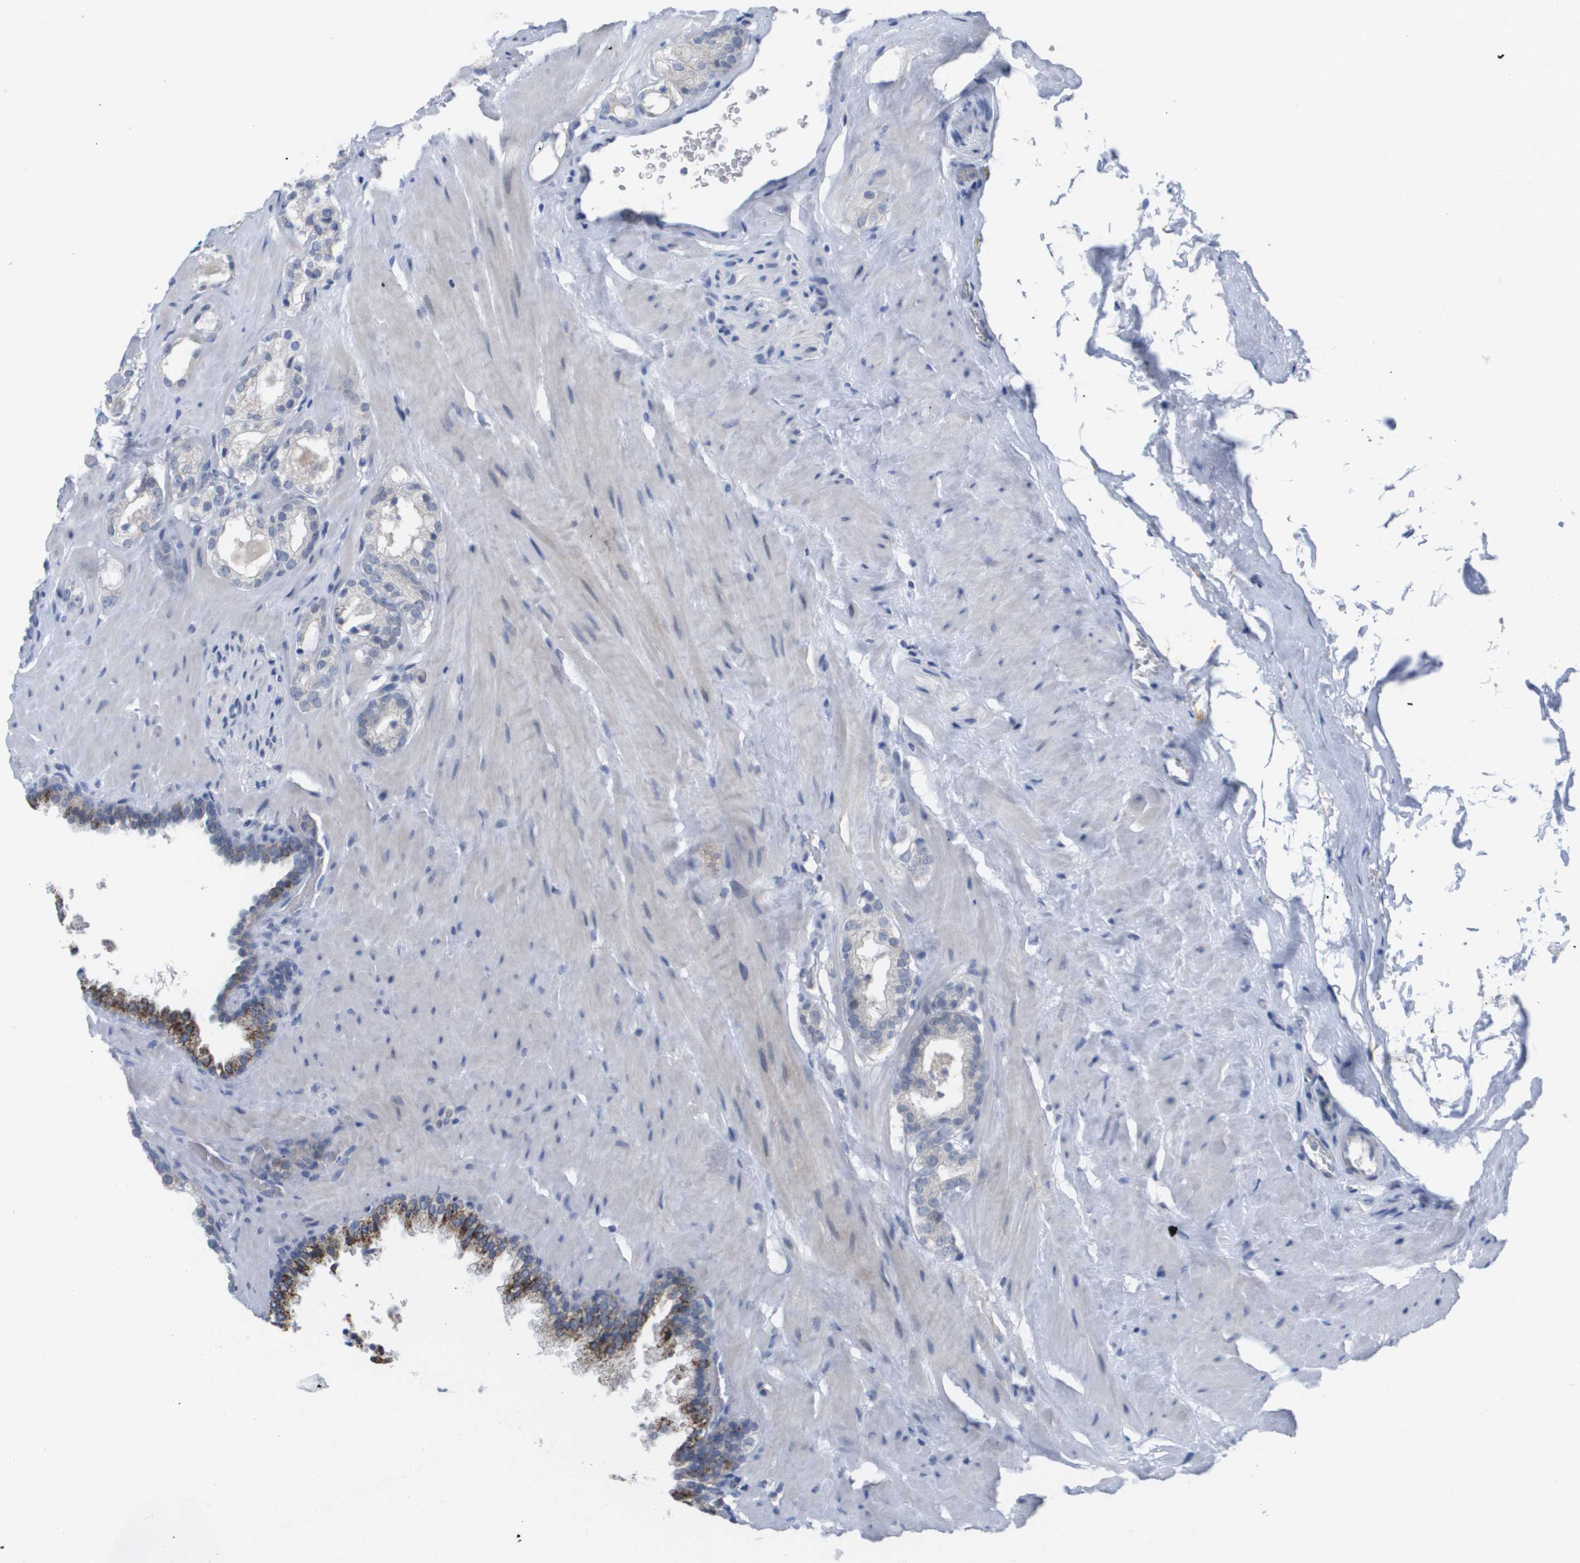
{"staining": {"intensity": "negative", "quantity": "none", "location": "none"}, "tissue": "prostate cancer", "cell_type": "Tumor cells", "image_type": "cancer", "snomed": [{"axis": "morphology", "description": "Adenocarcinoma, High grade"}, {"axis": "topography", "description": "Prostate"}], "caption": "Tumor cells show no significant protein positivity in prostate cancer (high-grade adenocarcinoma).", "gene": "PDE4A", "patient": {"sex": "male", "age": 64}}